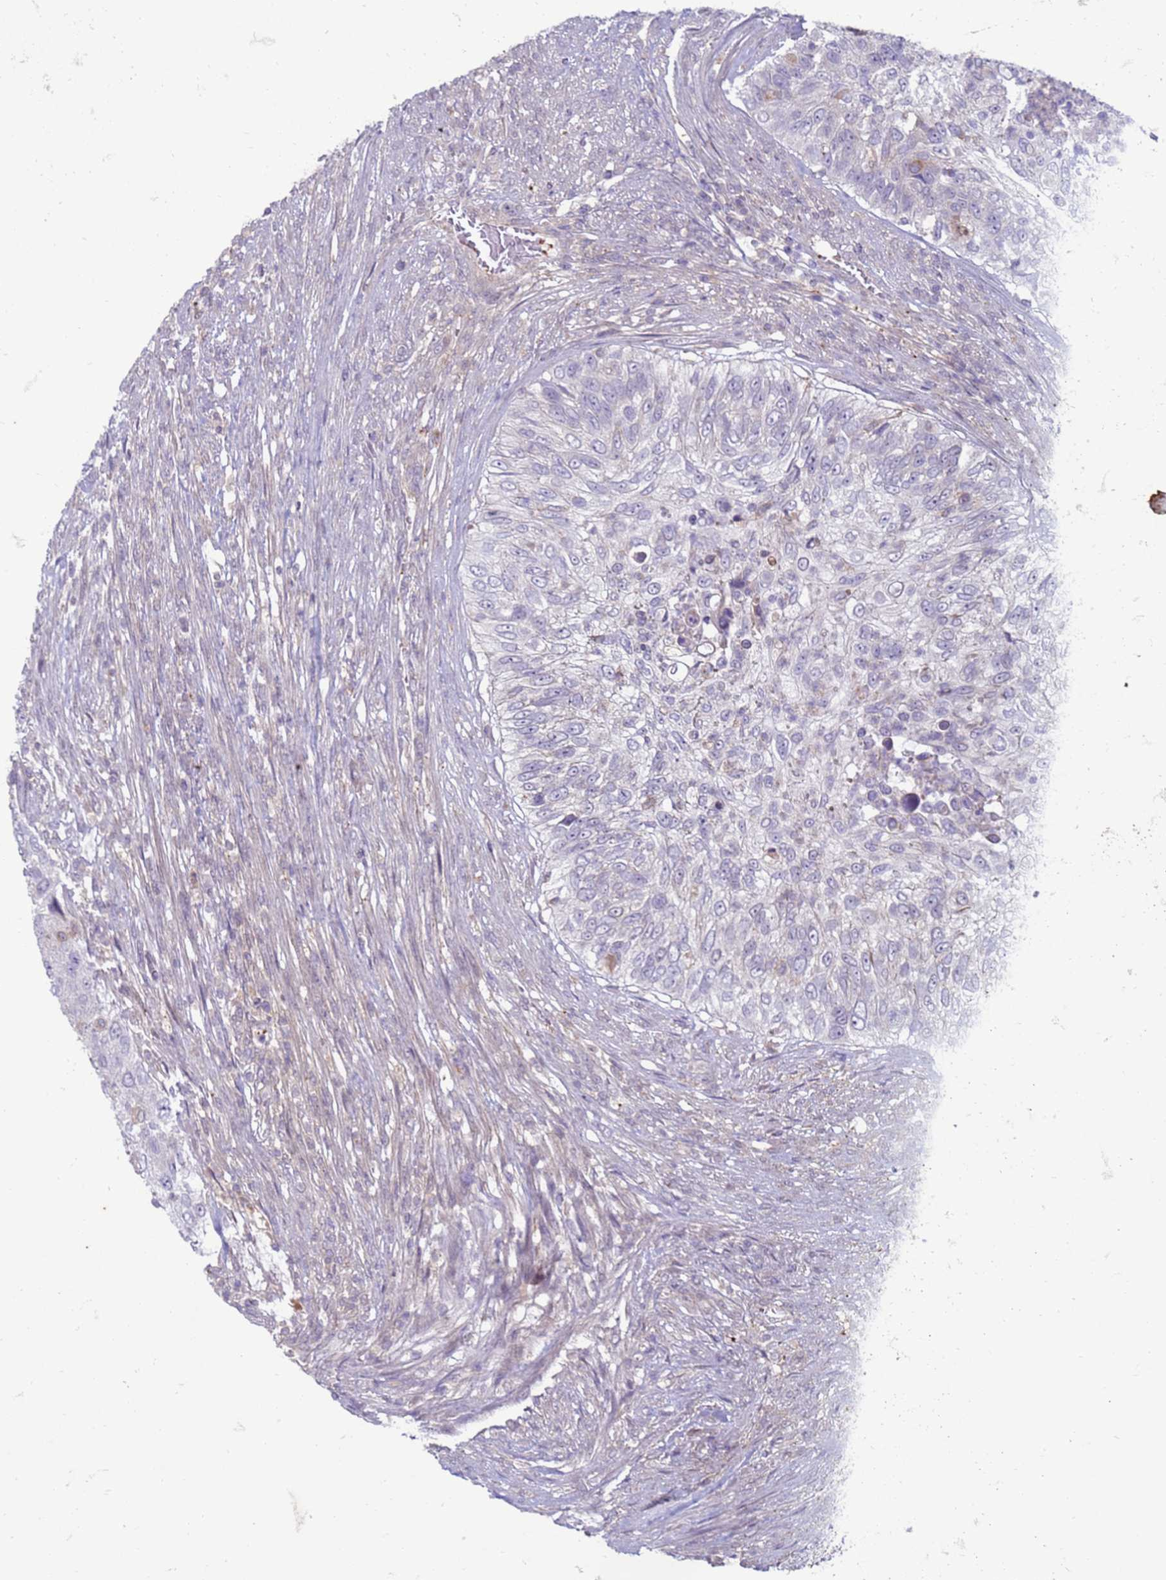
{"staining": {"intensity": "negative", "quantity": "none", "location": "none"}, "tissue": "urothelial cancer", "cell_type": "Tumor cells", "image_type": "cancer", "snomed": [{"axis": "morphology", "description": "Urothelial carcinoma, High grade"}, {"axis": "topography", "description": "Urinary bladder"}], "caption": "Tumor cells are negative for brown protein staining in high-grade urothelial carcinoma.", "gene": "SLC15A3", "patient": {"sex": "female", "age": 60}}